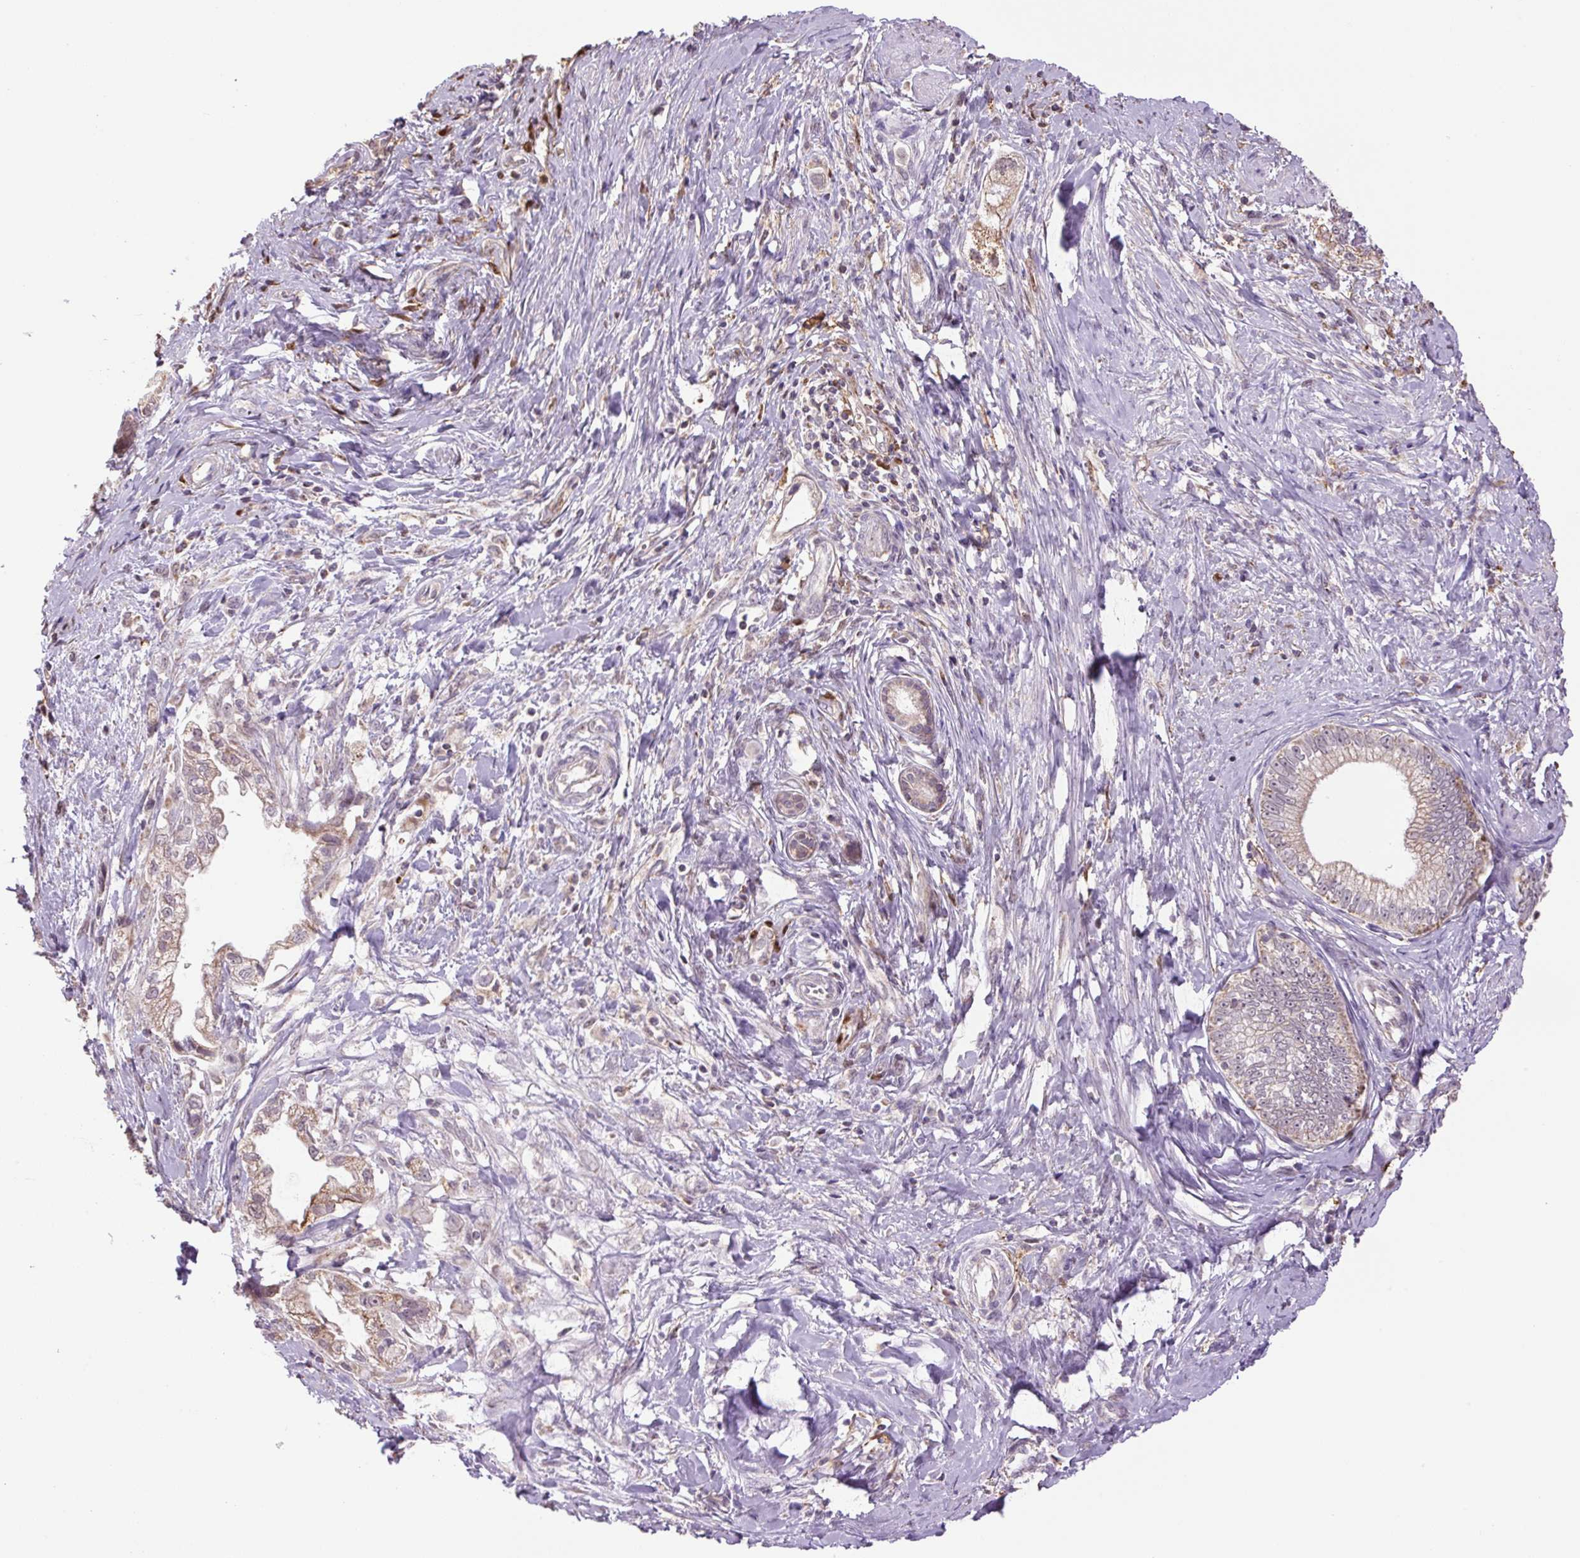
{"staining": {"intensity": "moderate", "quantity": "25%-75%", "location": "cytoplasmic/membranous"}, "tissue": "pancreatic cancer", "cell_type": "Tumor cells", "image_type": "cancer", "snomed": [{"axis": "morphology", "description": "Adenocarcinoma, NOS"}, {"axis": "topography", "description": "Pancreas"}], "caption": "IHC of pancreatic adenocarcinoma reveals medium levels of moderate cytoplasmic/membranous positivity in about 25%-75% of tumor cells.", "gene": "SGF29", "patient": {"sex": "male", "age": 70}}